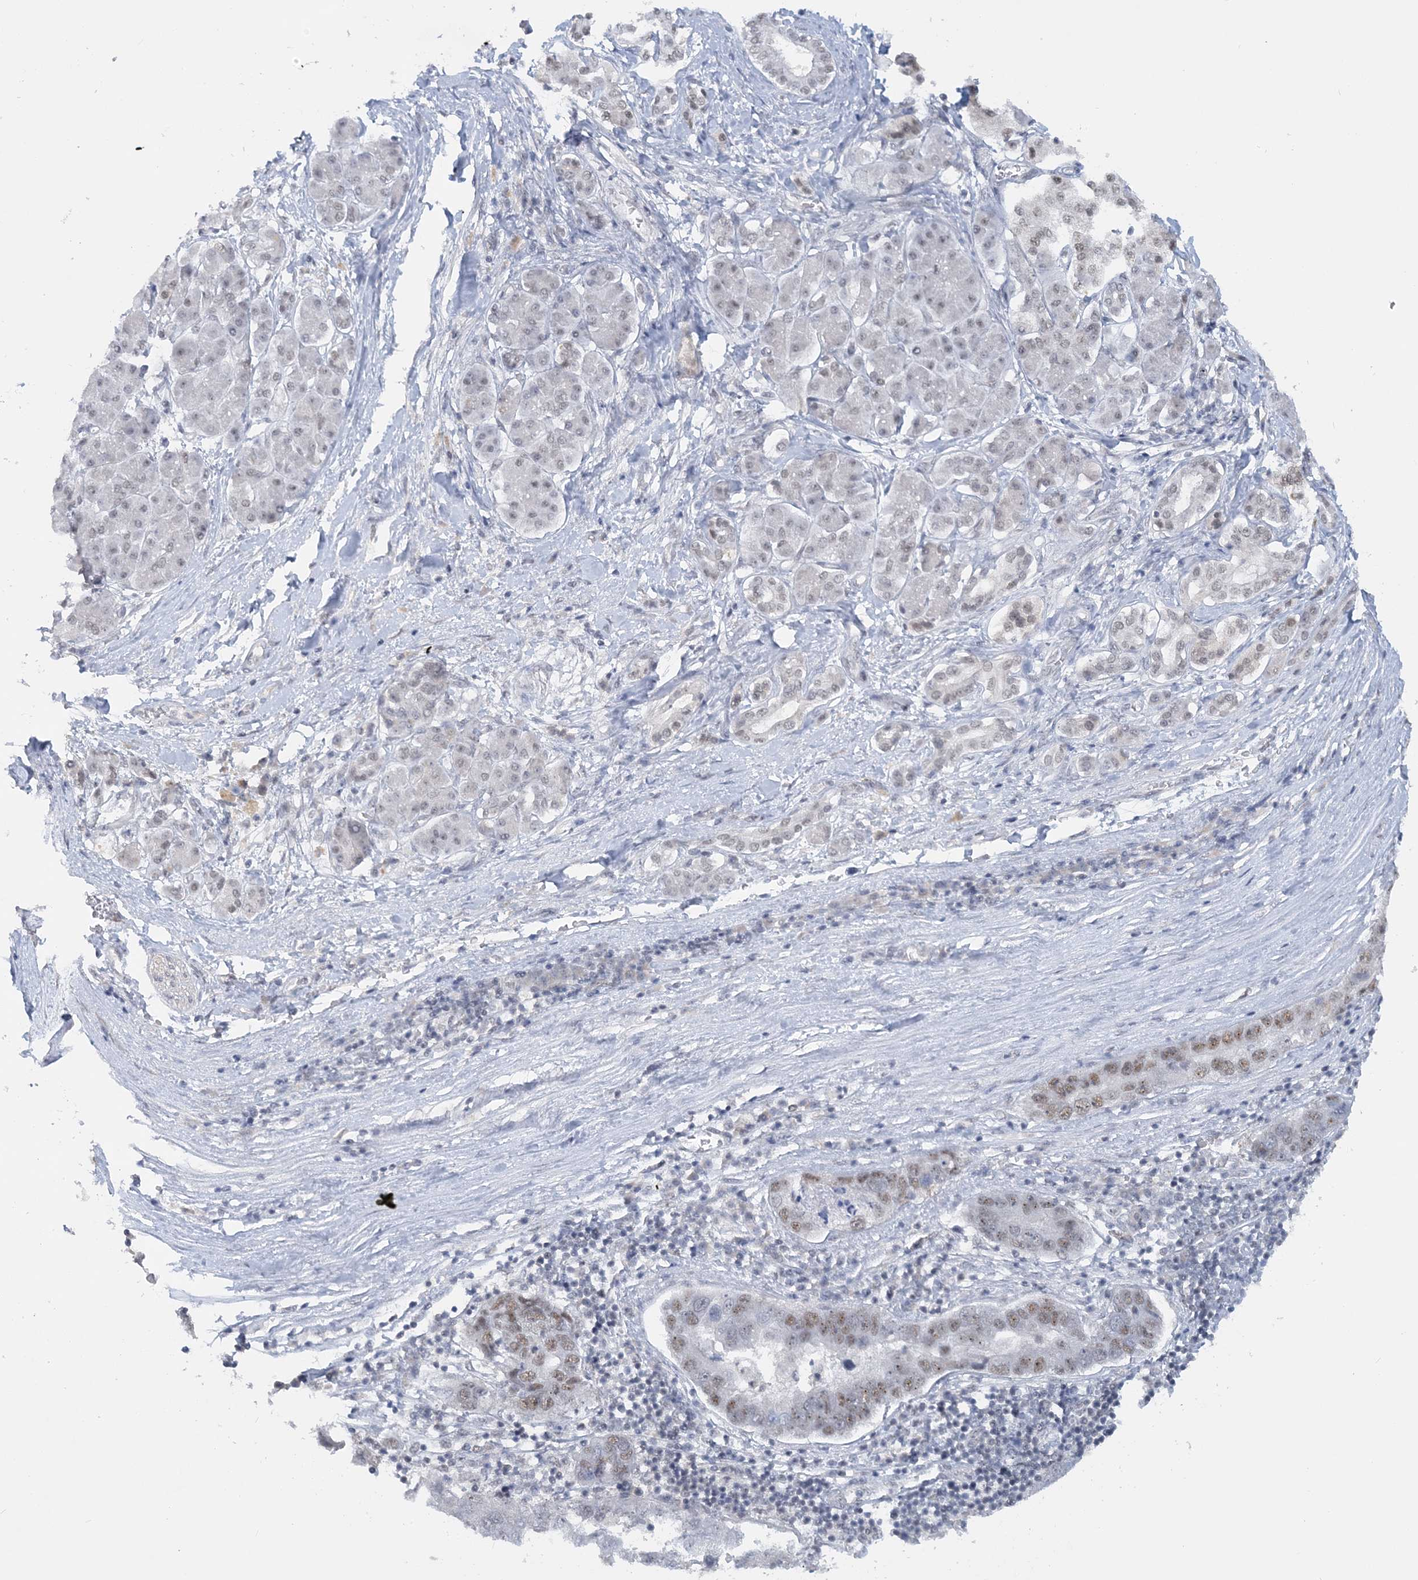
{"staining": {"intensity": "moderate", "quantity": ">75%", "location": "nuclear"}, "tissue": "pancreatic cancer", "cell_type": "Tumor cells", "image_type": "cancer", "snomed": [{"axis": "morphology", "description": "Adenocarcinoma, NOS"}, {"axis": "topography", "description": "Pancreas"}], "caption": "Human pancreatic cancer (adenocarcinoma) stained with a brown dye exhibits moderate nuclear positive staining in about >75% of tumor cells.", "gene": "KMT2D", "patient": {"sex": "female", "age": 61}}